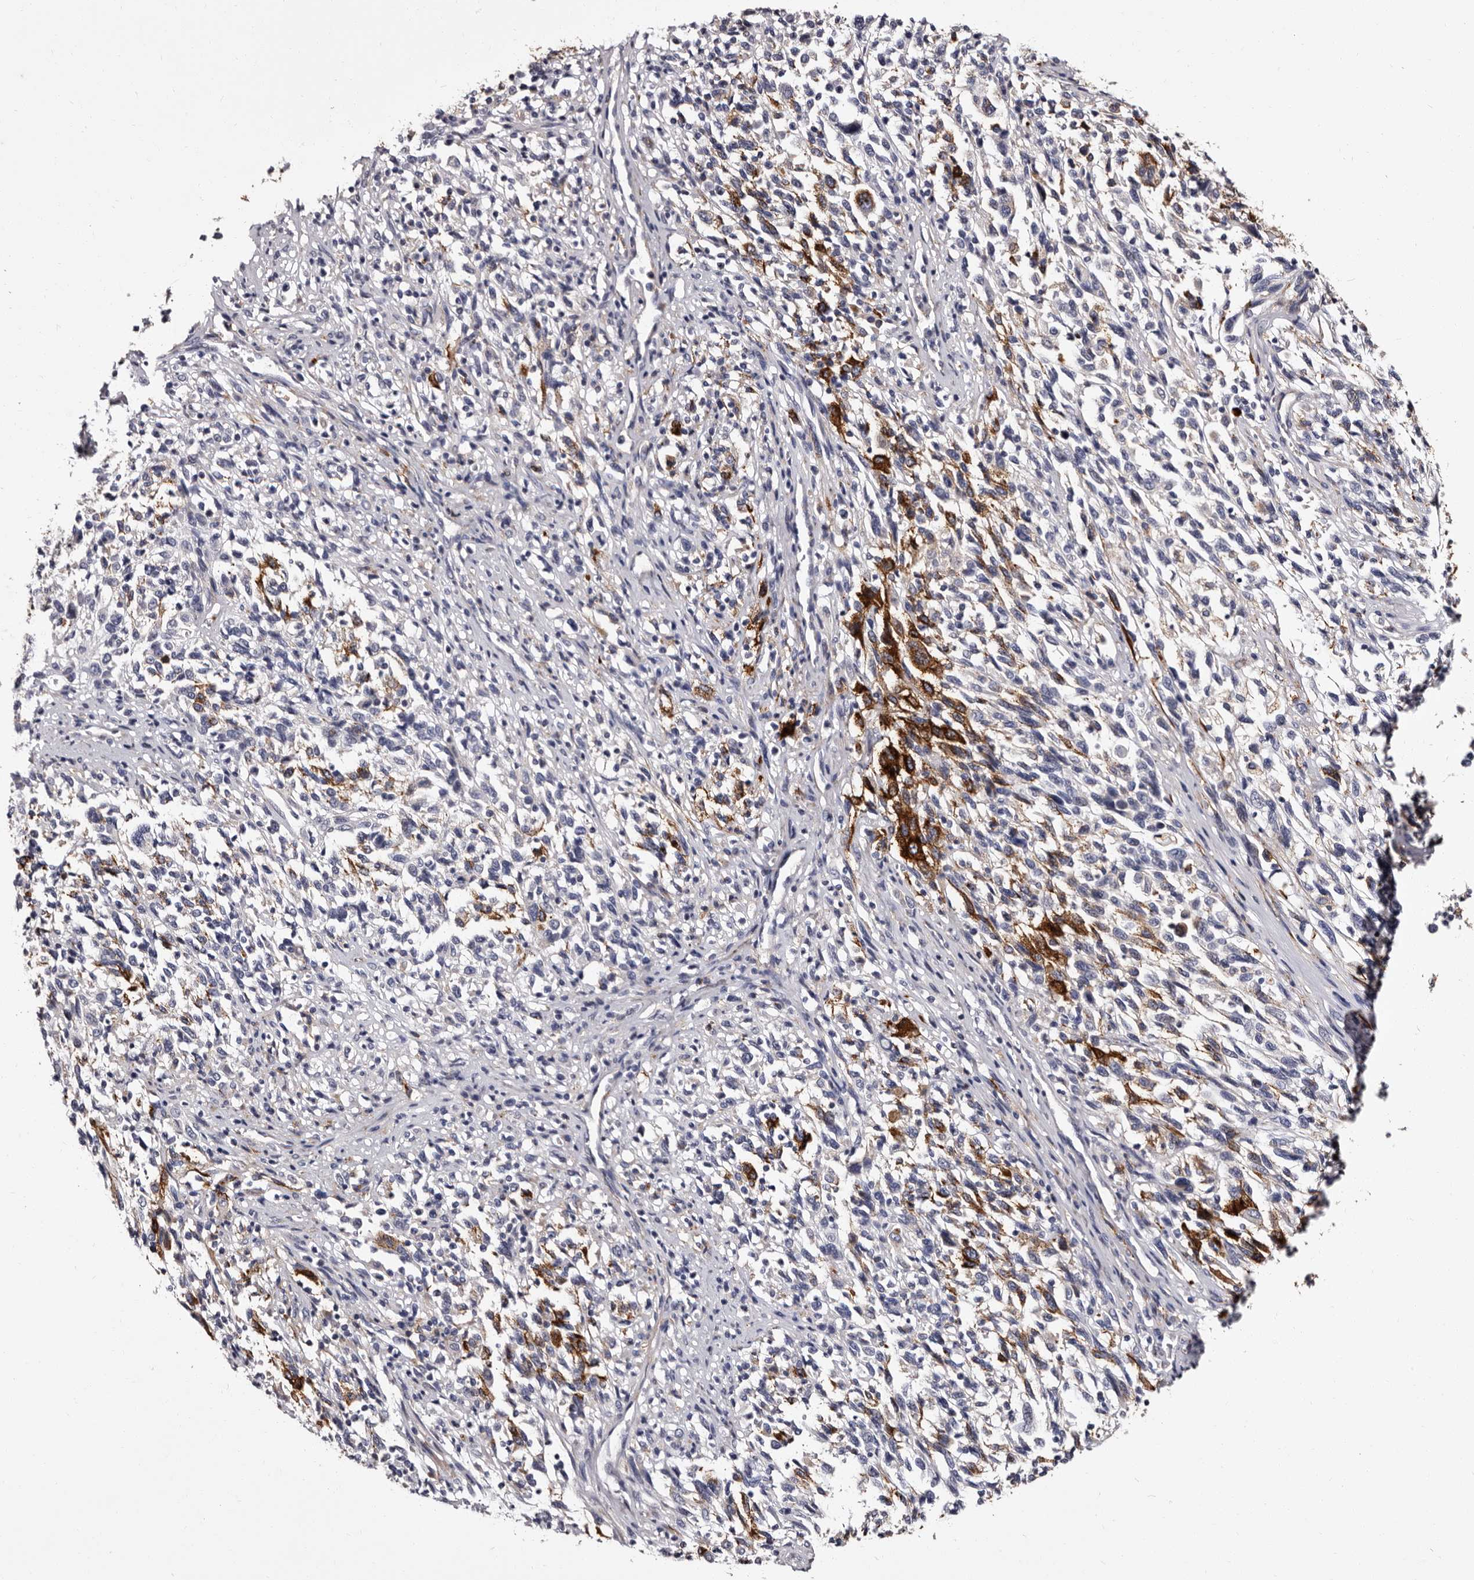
{"staining": {"intensity": "strong", "quantity": "<25%", "location": "cytoplasmic/membranous"}, "tissue": "melanoma", "cell_type": "Tumor cells", "image_type": "cancer", "snomed": [{"axis": "morphology", "description": "Malignant melanoma, Metastatic site"}, {"axis": "topography", "description": "Lymph node"}], "caption": "A high-resolution histopathology image shows immunohistochemistry staining of melanoma, which shows strong cytoplasmic/membranous positivity in approximately <25% of tumor cells.", "gene": "AUNIP", "patient": {"sex": "male", "age": 61}}